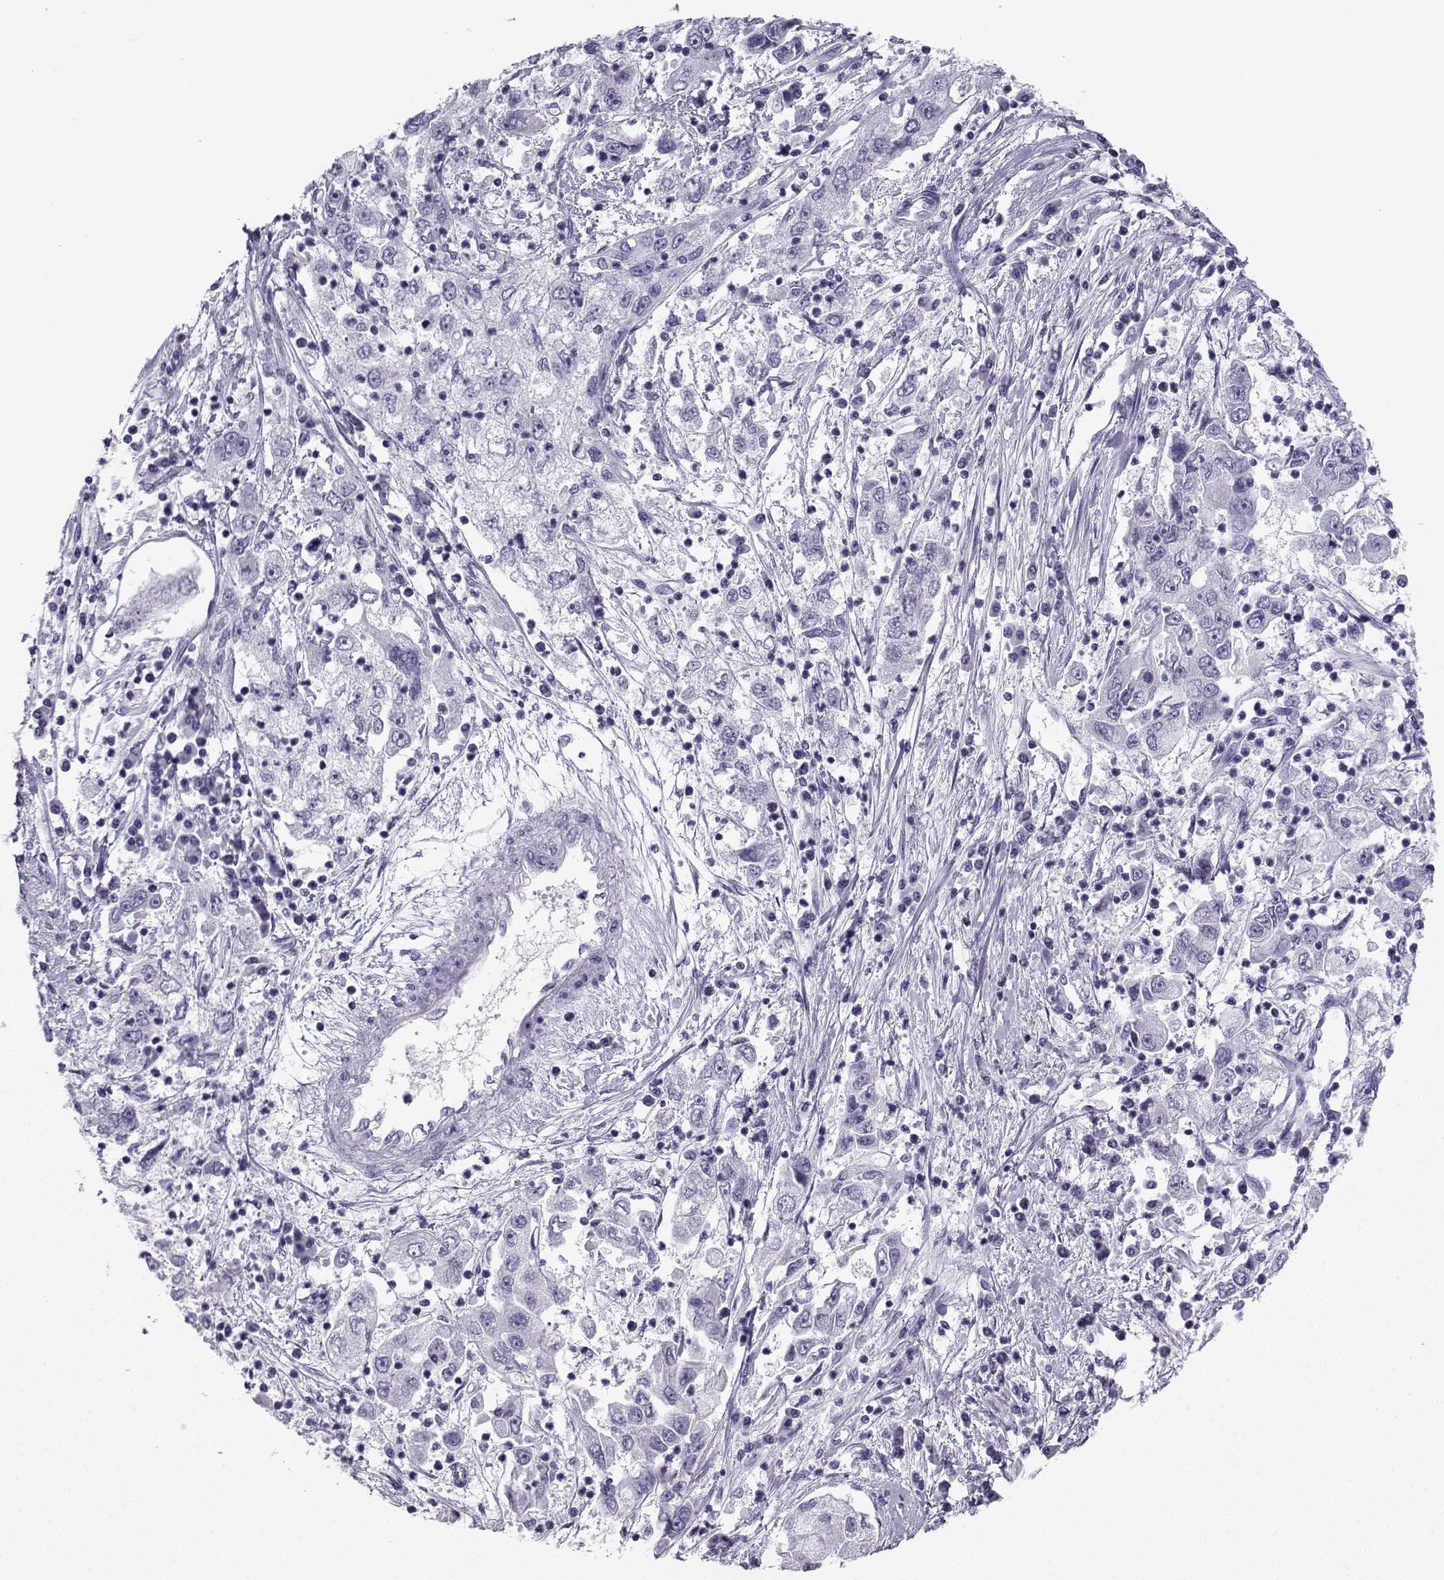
{"staining": {"intensity": "negative", "quantity": "none", "location": "none"}, "tissue": "cervical cancer", "cell_type": "Tumor cells", "image_type": "cancer", "snomed": [{"axis": "morphology", "description": "Squamous cell carcinoma, NOS"}, {"axis": "topography", "description": "Cervix"}], "caption": "Protein analysis of cervical cancer (squamous cell carcinoma) shows no significant positivity in tumor cells.", "gene": "NEFL", "patient": {"sex": "female", "age": 36}}